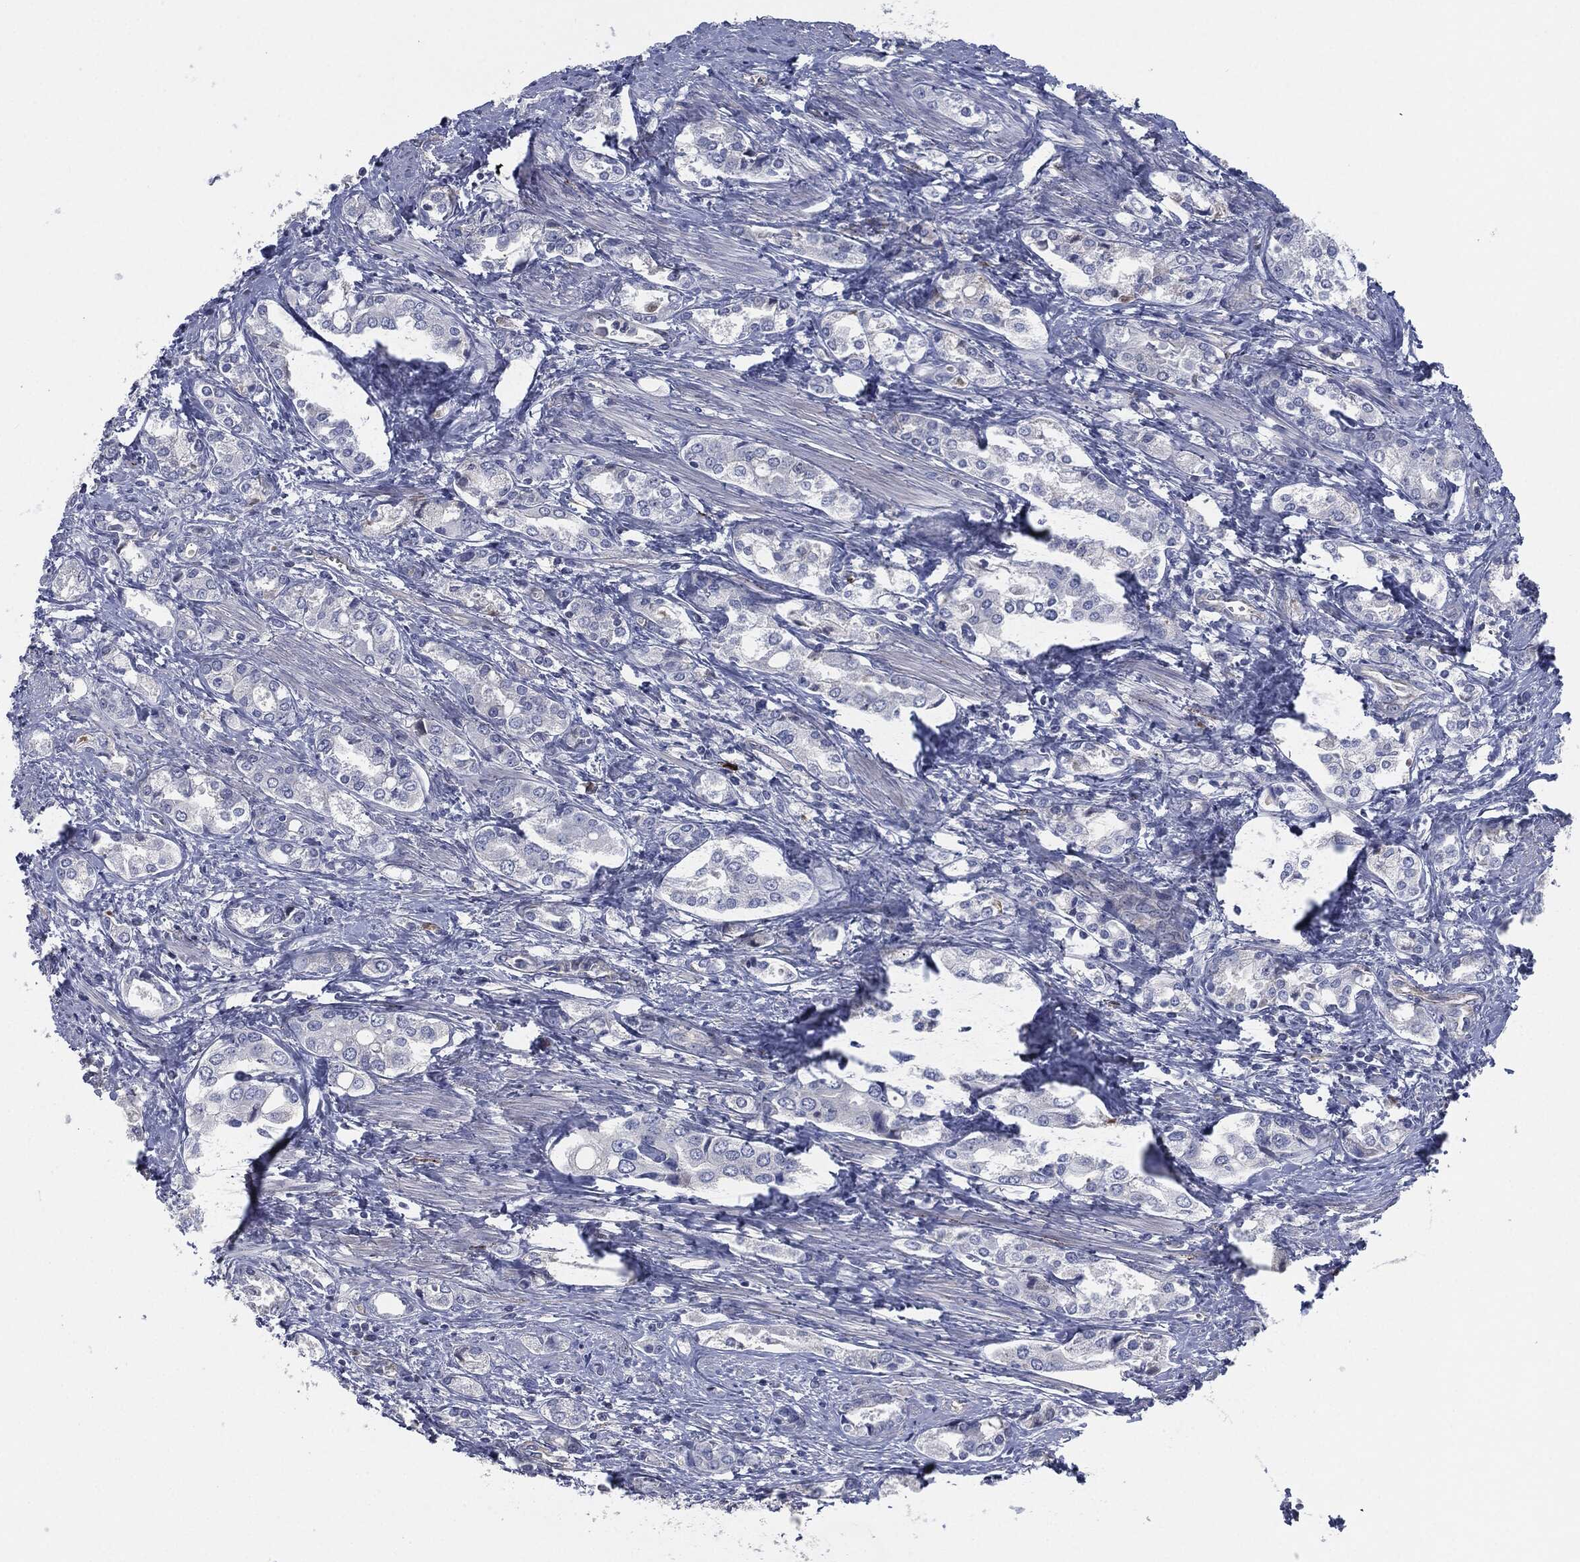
{"staining": {"intensity": "negative", "quantity": "none", "location": "none"}, "tissue": "prostate cancer", "cell_type": "Tumor cells", "image_type": "cancer", "snomed": [{"axis": "morphology", "description": "Adenocarcinoma, NOS"}, {"axis": "topography", "description": "Prostate and seminal vesicle, NOS"}, {"axis": "topography", "description": "Prostate"}], "caption": "Immunohistochemical staining of prostate cancer displays no significant positivity in tumor cells. Nuclei are stained in blue.", "gene": "CD27", "patient": {"sex": "male", "age": 62}}